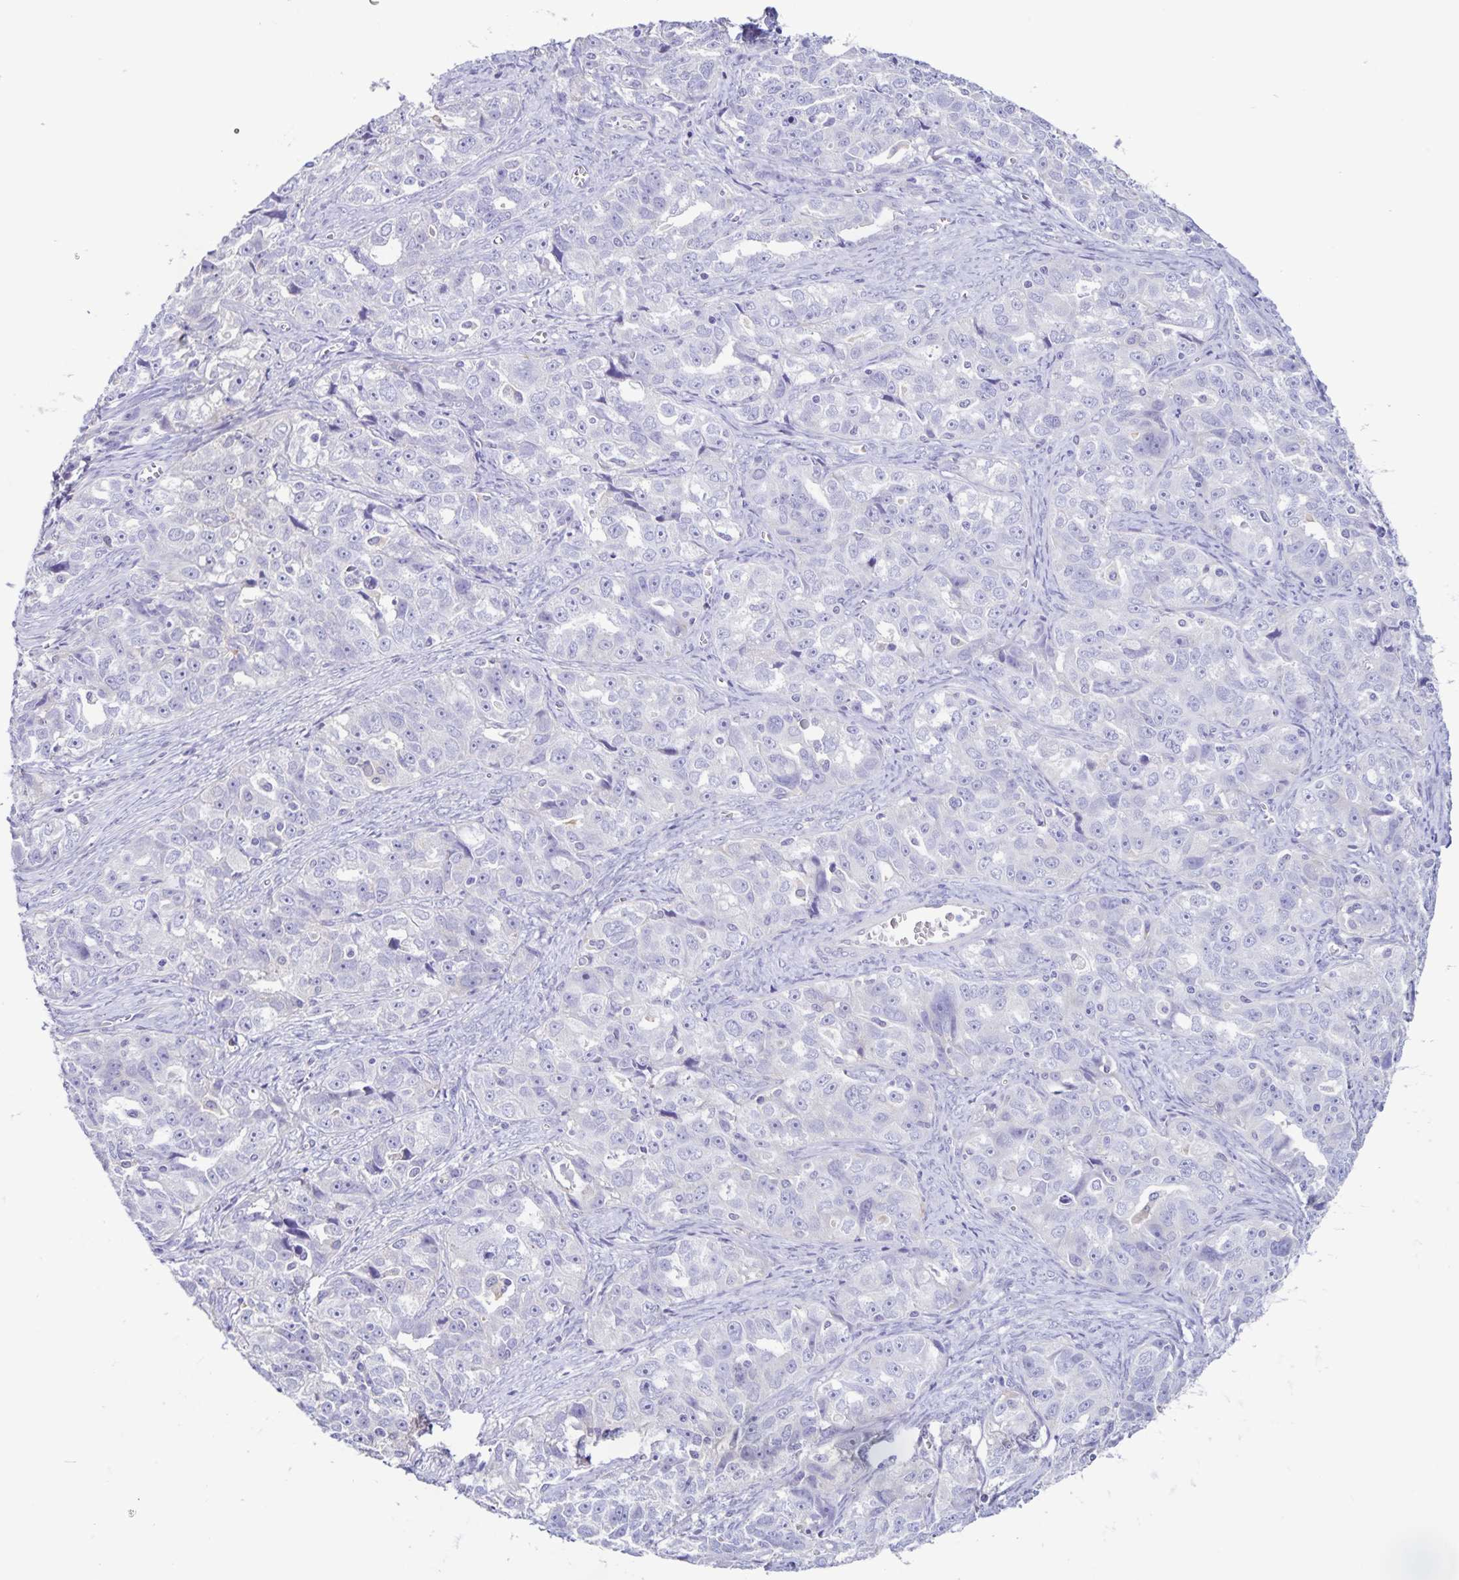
{"staining": {"intensity": "negative", "quantity": "none", "location": "none"}, "tissue": "ovarian cancer", "cell_type": "Tumor cells", "image_type": "cancer", "snomed": [{"axis": "morphology", "description": "Cystadenocarcinoma, serous, NOS"}, {"axis": "topography", "description": "Ovary"}], "caption": "Tumor cells are negative for brown protein staining in ovarian serous cystadenocarcinoma.", "gene": "BOLL", "patient": {"sex": "female", "age": 51}}